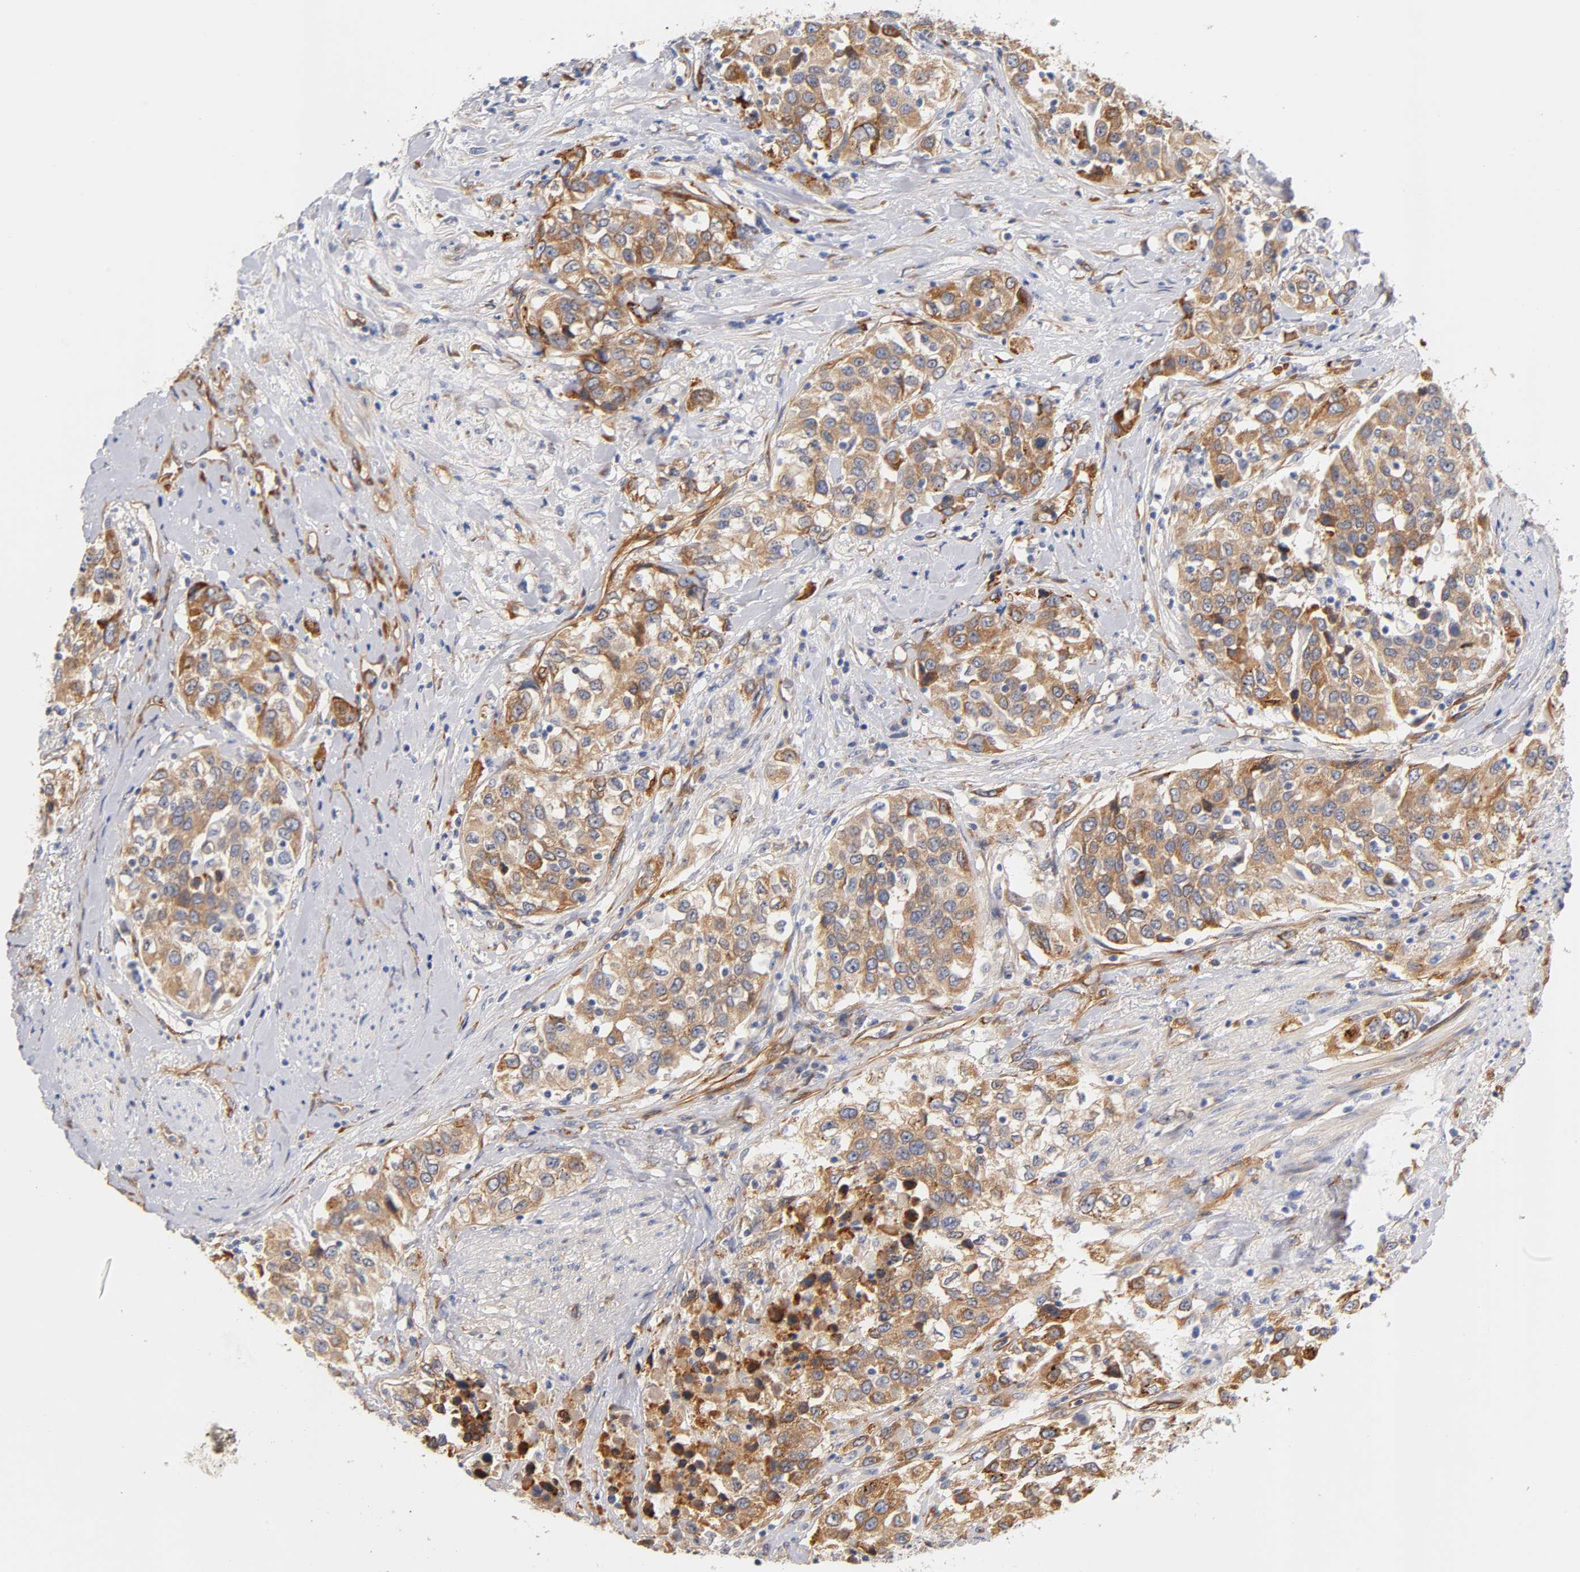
{"staining": {"intensity": "moderate", "quantity": ">75%", "location": "cytoplasmic/membranous"}, "tissue": "urothelial cancer", "cell_type": "Tumor cells", "image_type": "cancer", "snomed": [{"axis": "morphology", "description": "Urothelial carcinoma, High grade"}, {"axis": "topography", "description": "Urinary bladder"}], "caption": "Protein expression analysis of urothelial cancer exhibits moderate cytoplasmic/membranous staining in approximately >75% of tumor cells. The protein of interest is shown in brown color, while the nuclei are stained blue.", "gene": "LAMB1", "patient": {"sex": "female", "age": 80}}